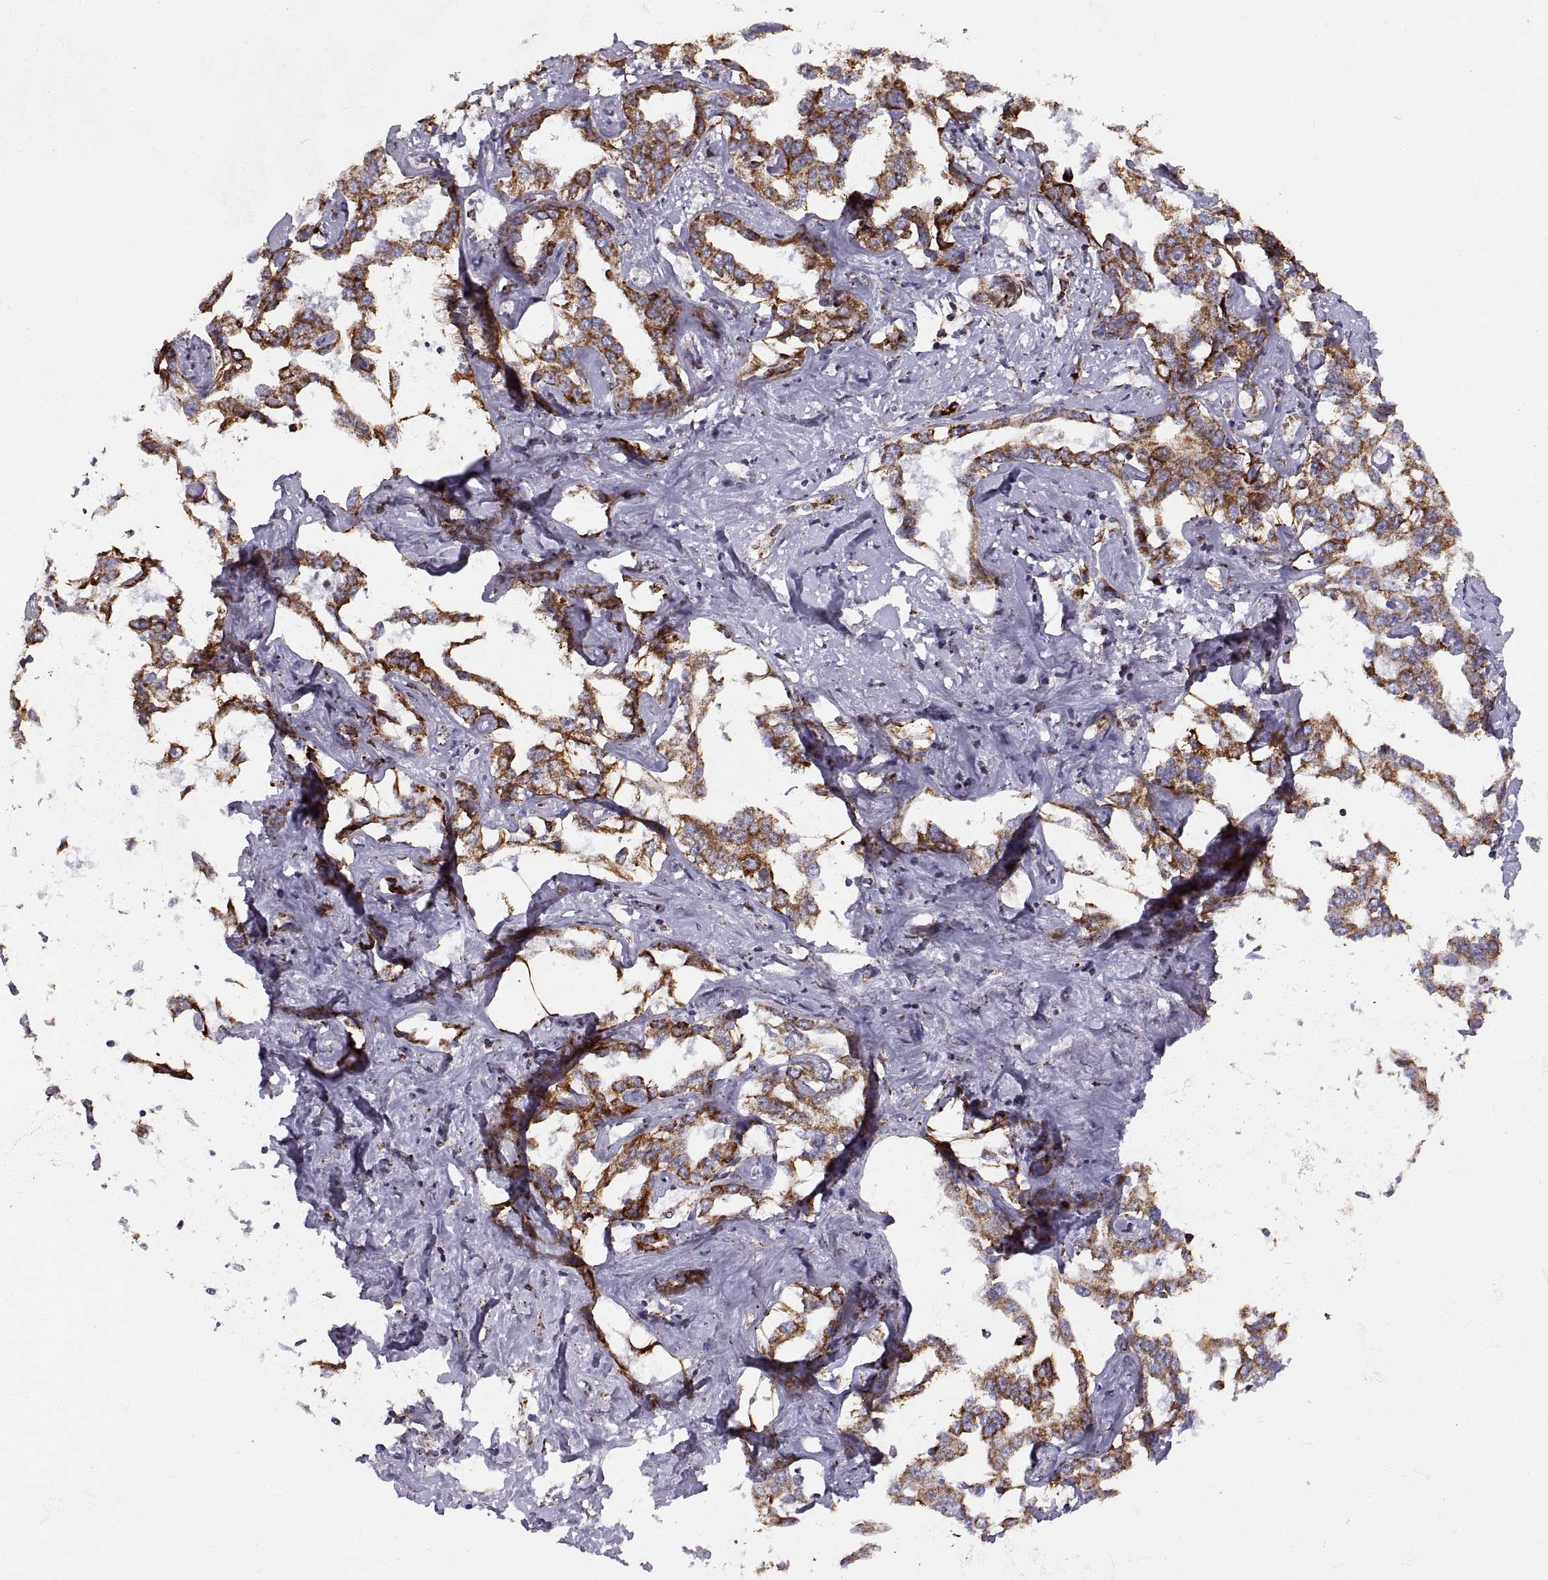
{"staining": {"intensity": "strong", "quantity": ">75%", "location": "cytoplasmic/membranous"}, "tissue": "liver cancer", "cell_type": "Tumor cells", "image_type": "cancer", "snomed": [{"axis": "morphology", "description": "Cholangiocarcinoma"}, {"axis": "topography", "description": "Liver"}], "caption": "Human liver cholangiocarcinoma stained for a protein (brown) displays strong cytoplasmic/membranous positive staining in approximately >75% of tumor cells.", "gene": "ARSD", "patient": {"sex": "male", "age": 59}}